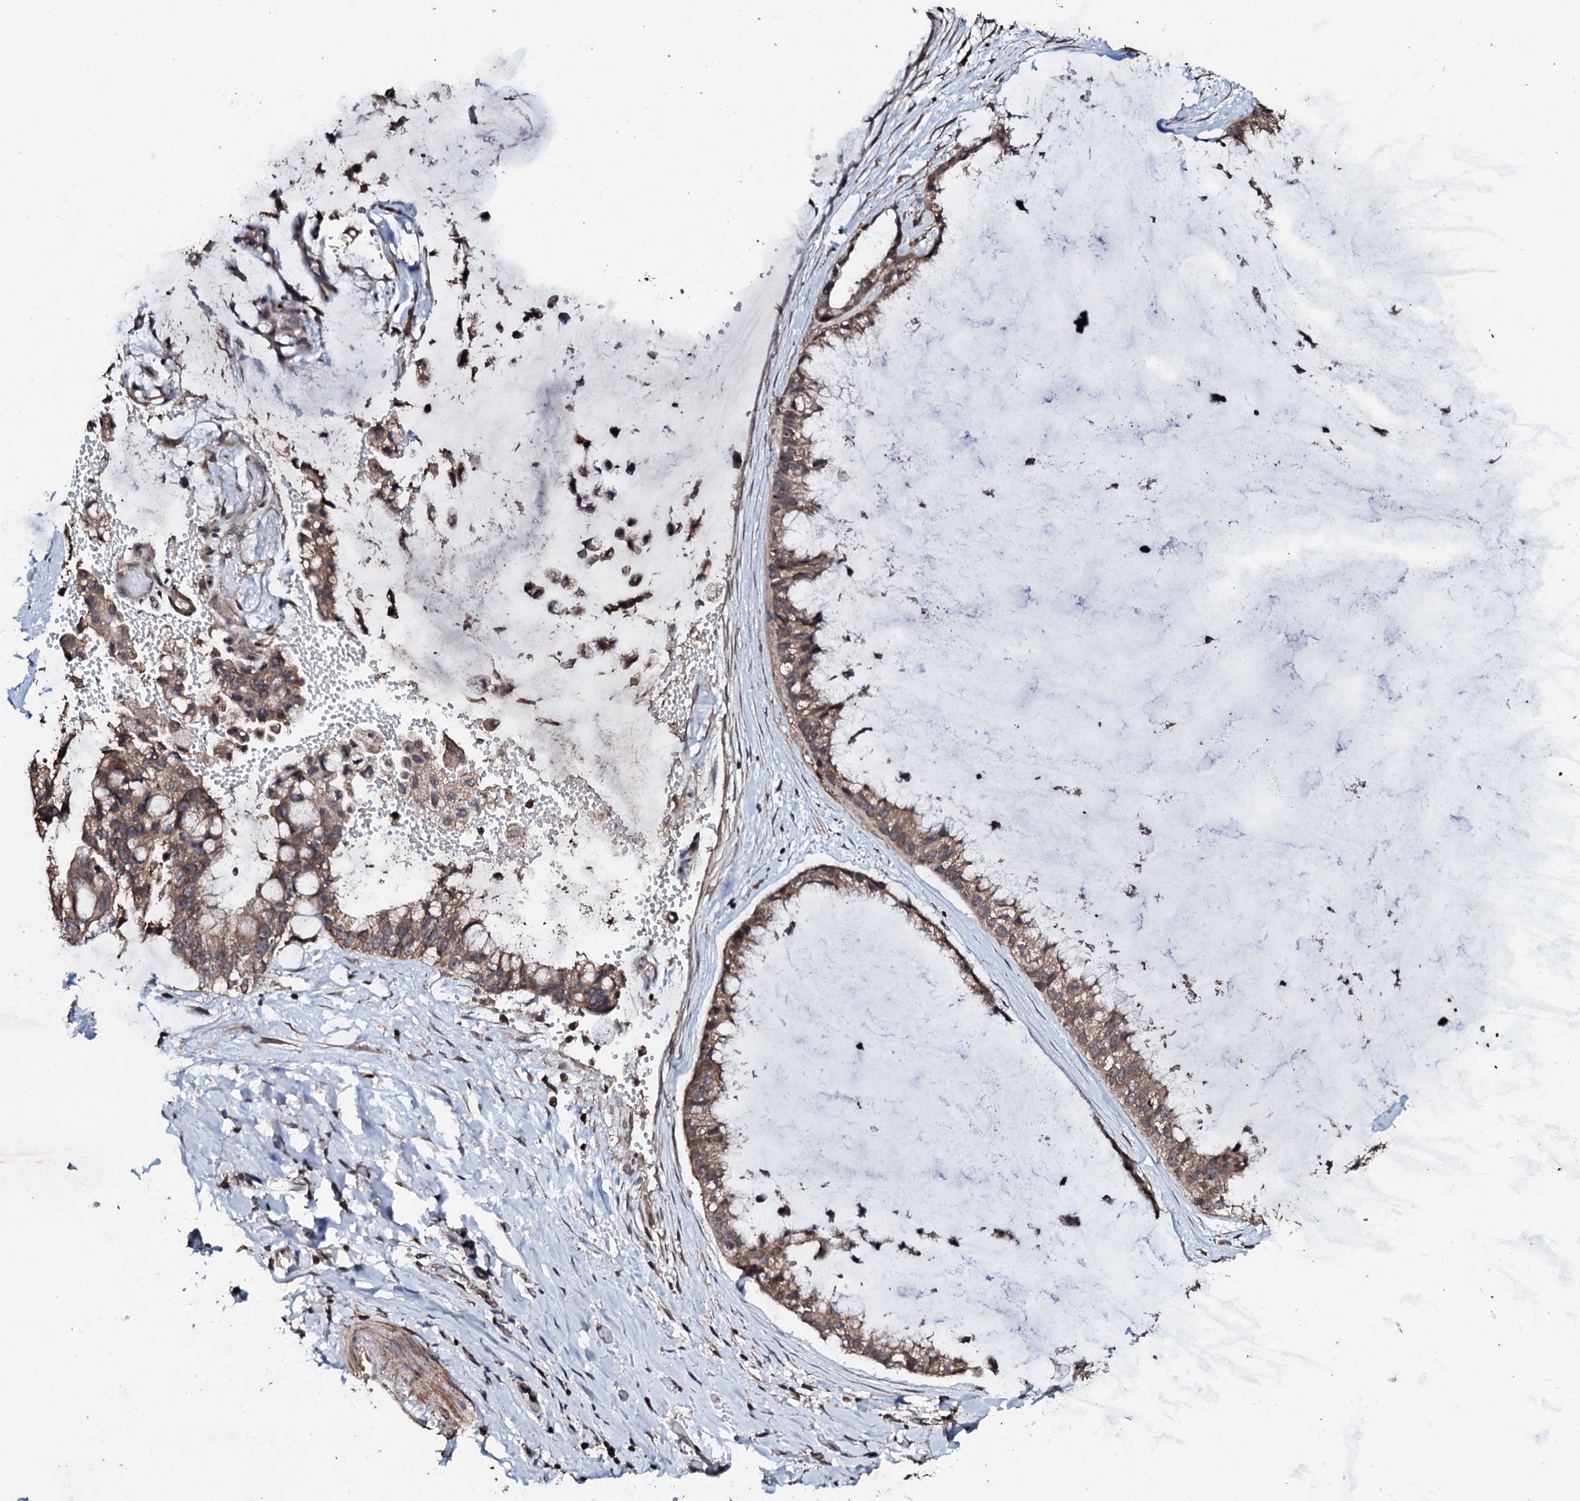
{"staining": {"intensity": "moderate", "quantity": ">75%", "location": "cytoplasmic/membranous"}, "tissue": "ovarian cancer", "cell_type": "Tumor cells", "image_type": "cancer", "snomed": [{"axis": "morphology", "description": "Cystadenocarcinoma, mucinous, NOS"}, {"axis": "topography", "description": "Ovary"}], "caption": "Protein staining demonstrates moderate cytoplasmic/membranous expression in approximately >75% of tumor cells in ovarian cancer. (Stains: DAB (3,3'-diaminobenzidine) in brown, nuclei in blue, Microscopy: brightfield microscopy at high magnification).", "gene": "SDHAF2", "patient": {"sex": "female", "age": 39}}